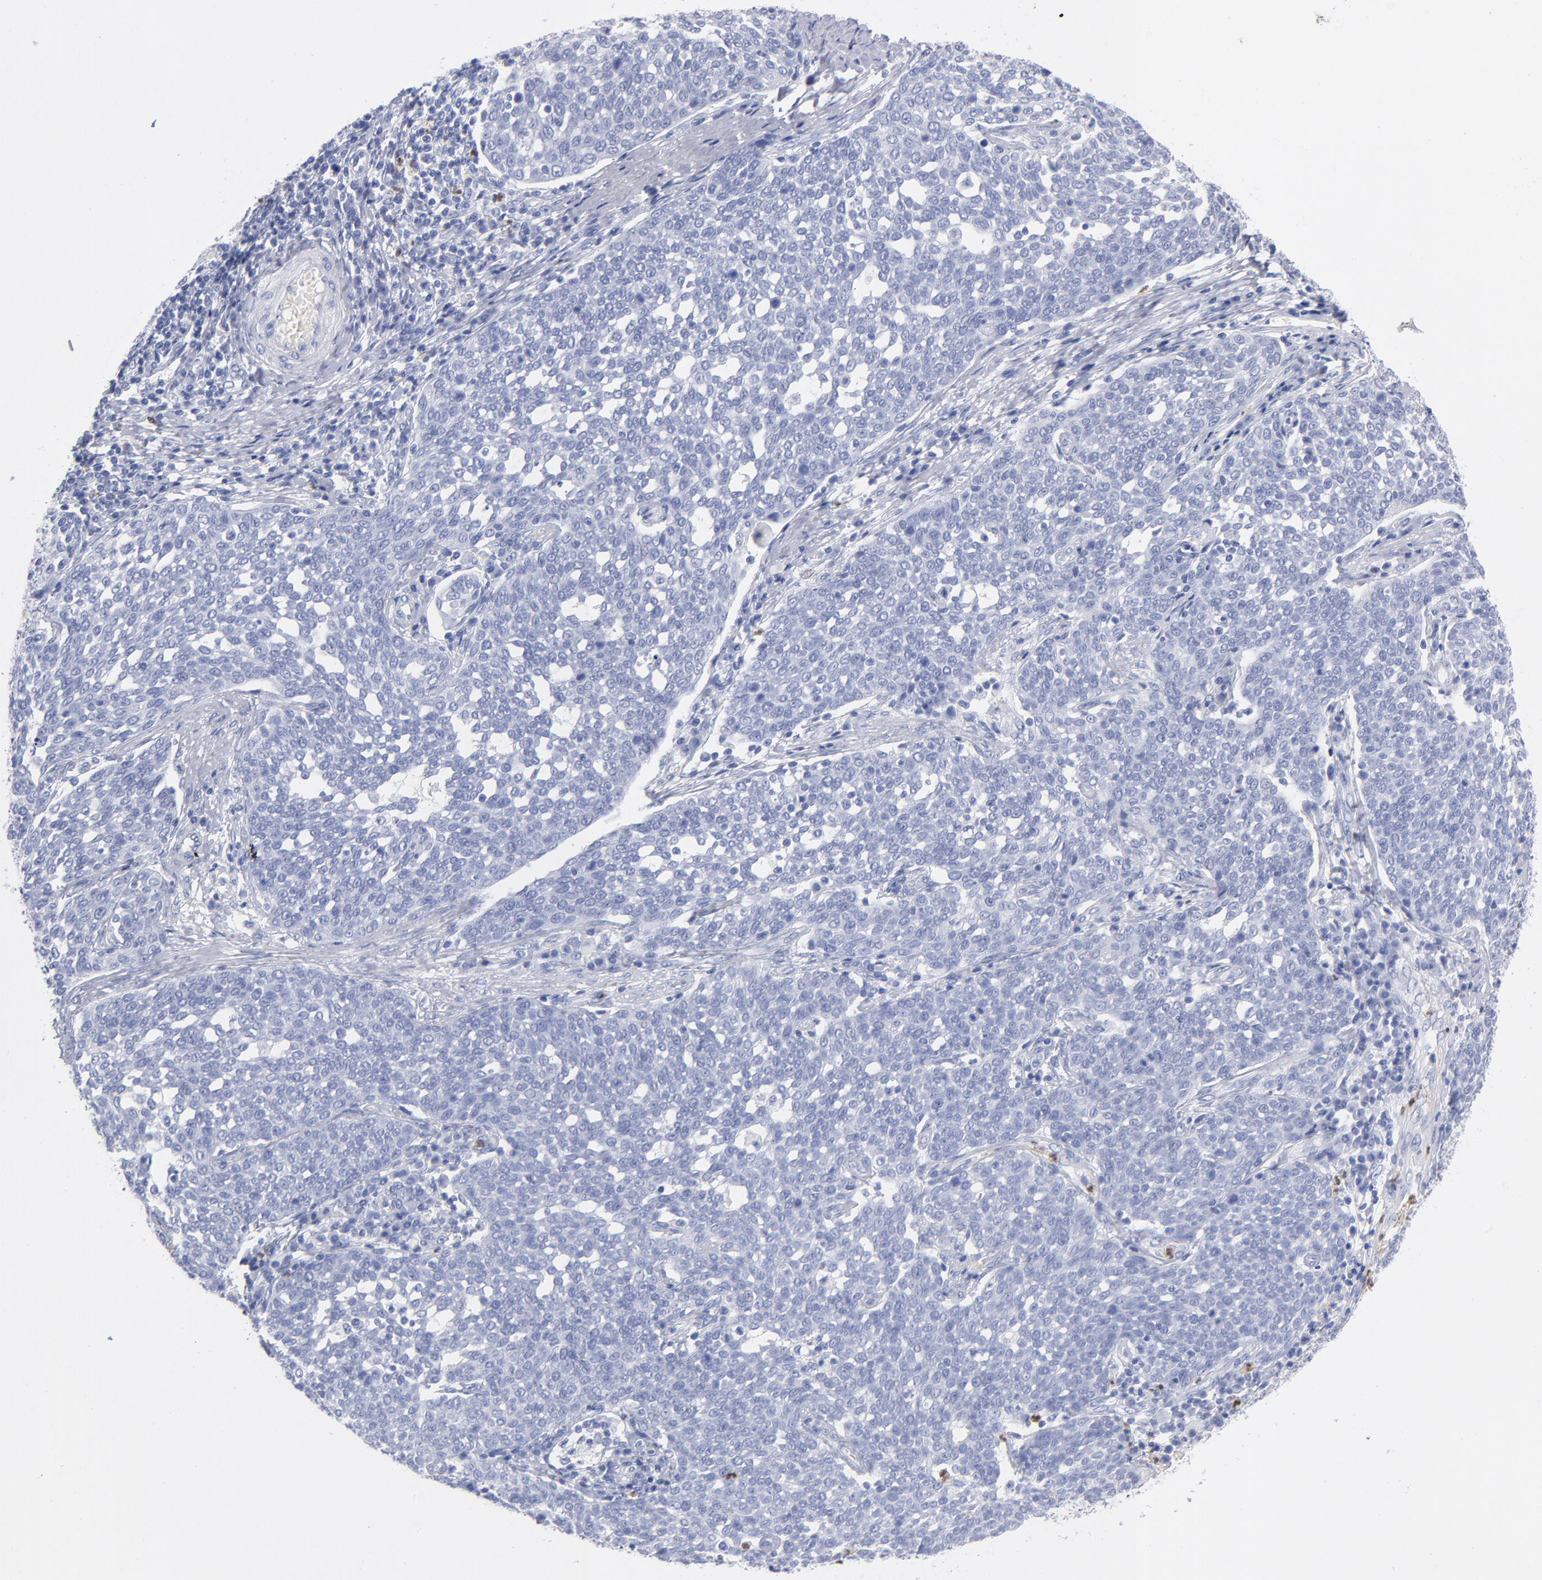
{"staining": {"intensity": "negative", "quantity": "none", "location": "none"}, "tissue": "cervical cancer", "cell_type": "Tumor cells", "image_type": "cancer", "snomed": [{"axis": "morphology", "description": "Squamous cell carcinoma, NOS"}, {"axis": "topography", "description": "Cervix"}], "caption": "This histopathology image is of squamous cell carcinoma (cervical) stained with IHC to label a protein in brown with the nuclei are counter-stained blue. There is no positivity in tumor cells.", "gene": "ARG1", "patient": {"sex": "female", "age": 34}}